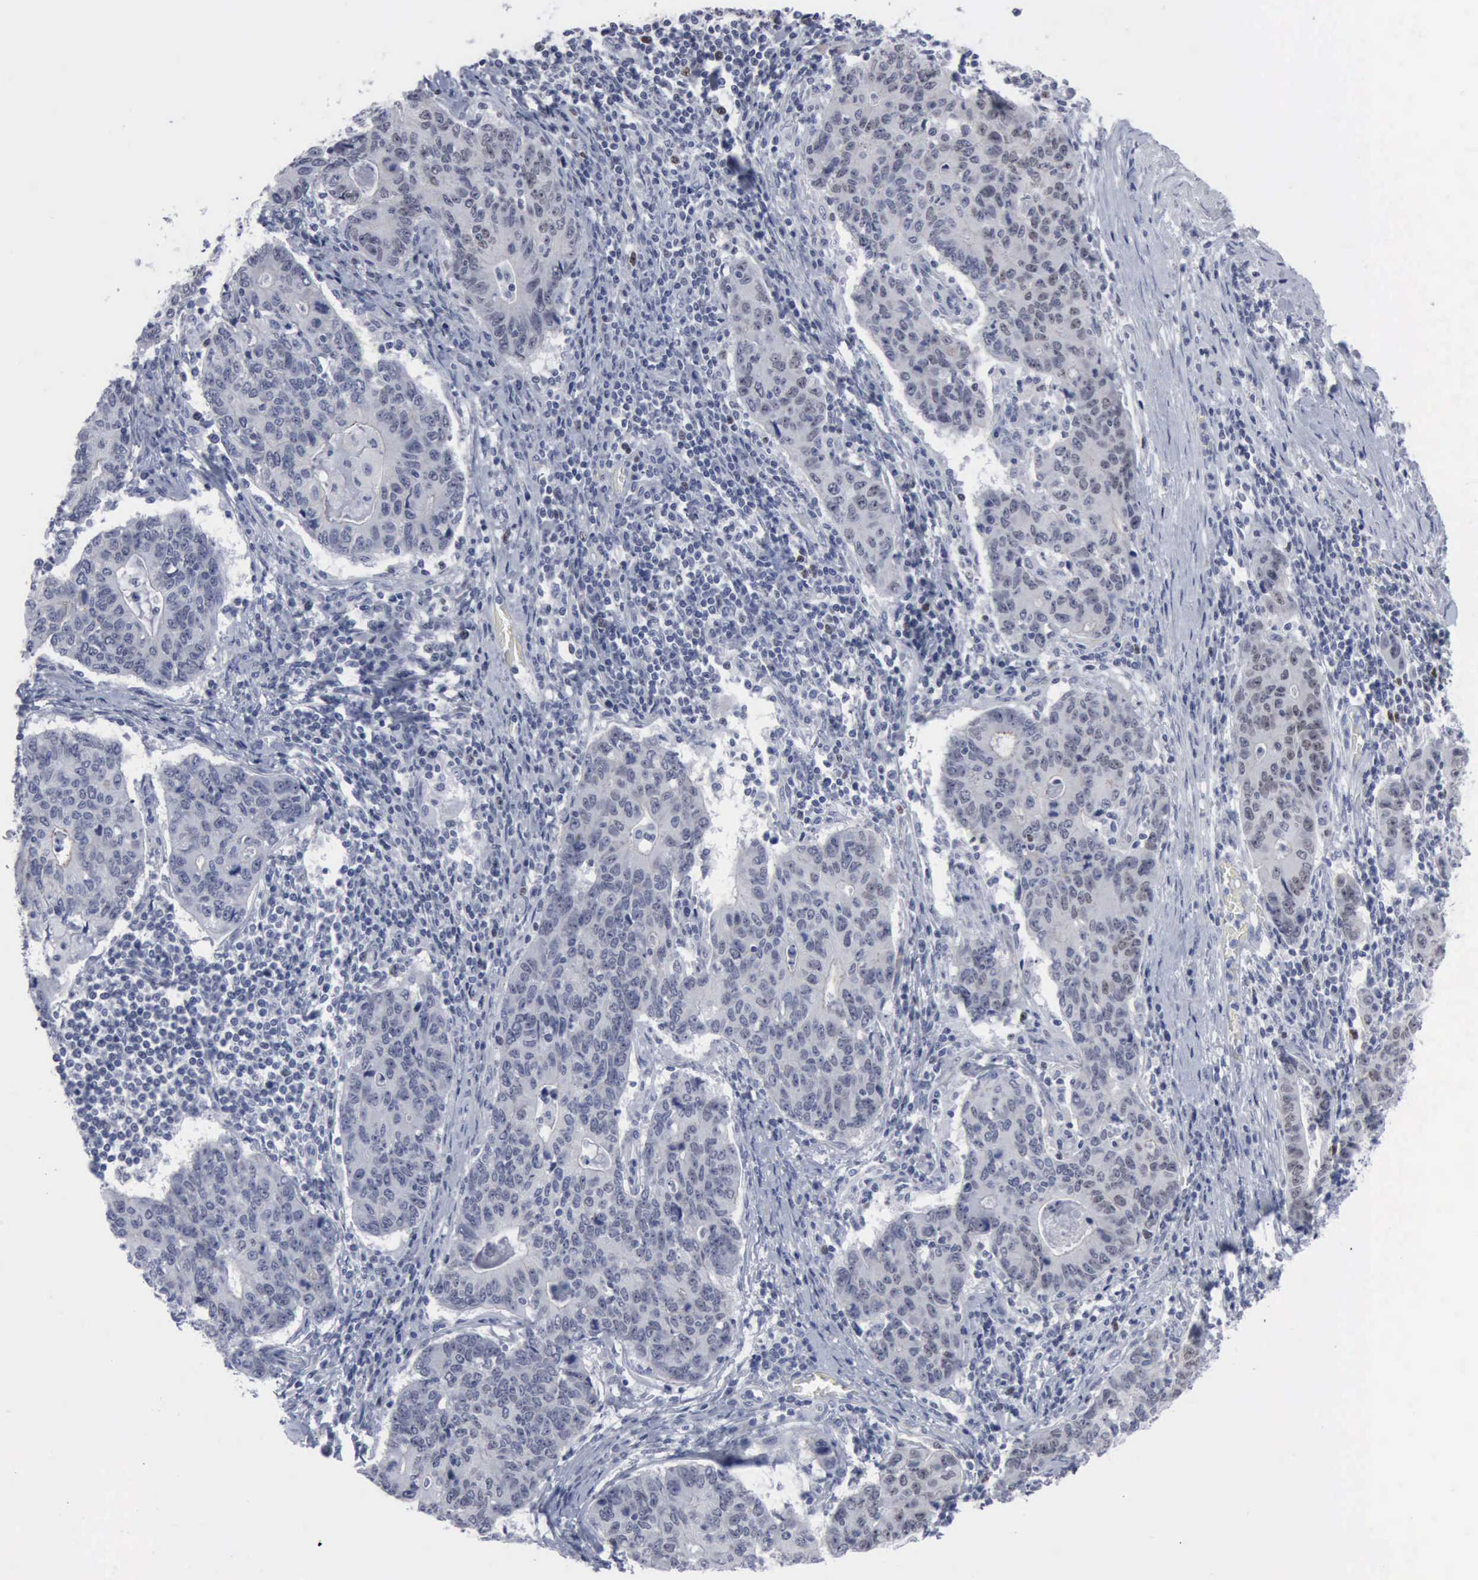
{"staining": {"intensity": "negative", "quantity": "none", "location": "none"}, "tissue": "stomach cancer", "cell_type": "Tumor cells", "image_type": "cancer", "snomed": [{"axis": "morphology", "description": "Adenocarcinoma, NOS"}, {"axis": "topography", "description": "Esophagus"}, {"axis": "topography", "description": "Stomach"}], "caption": "IHC of adenocarcinoma (stomach) displays no positivity in tumor cells.", "gene": "MCM5", "patient": {"sex": "male", "age": 74}}